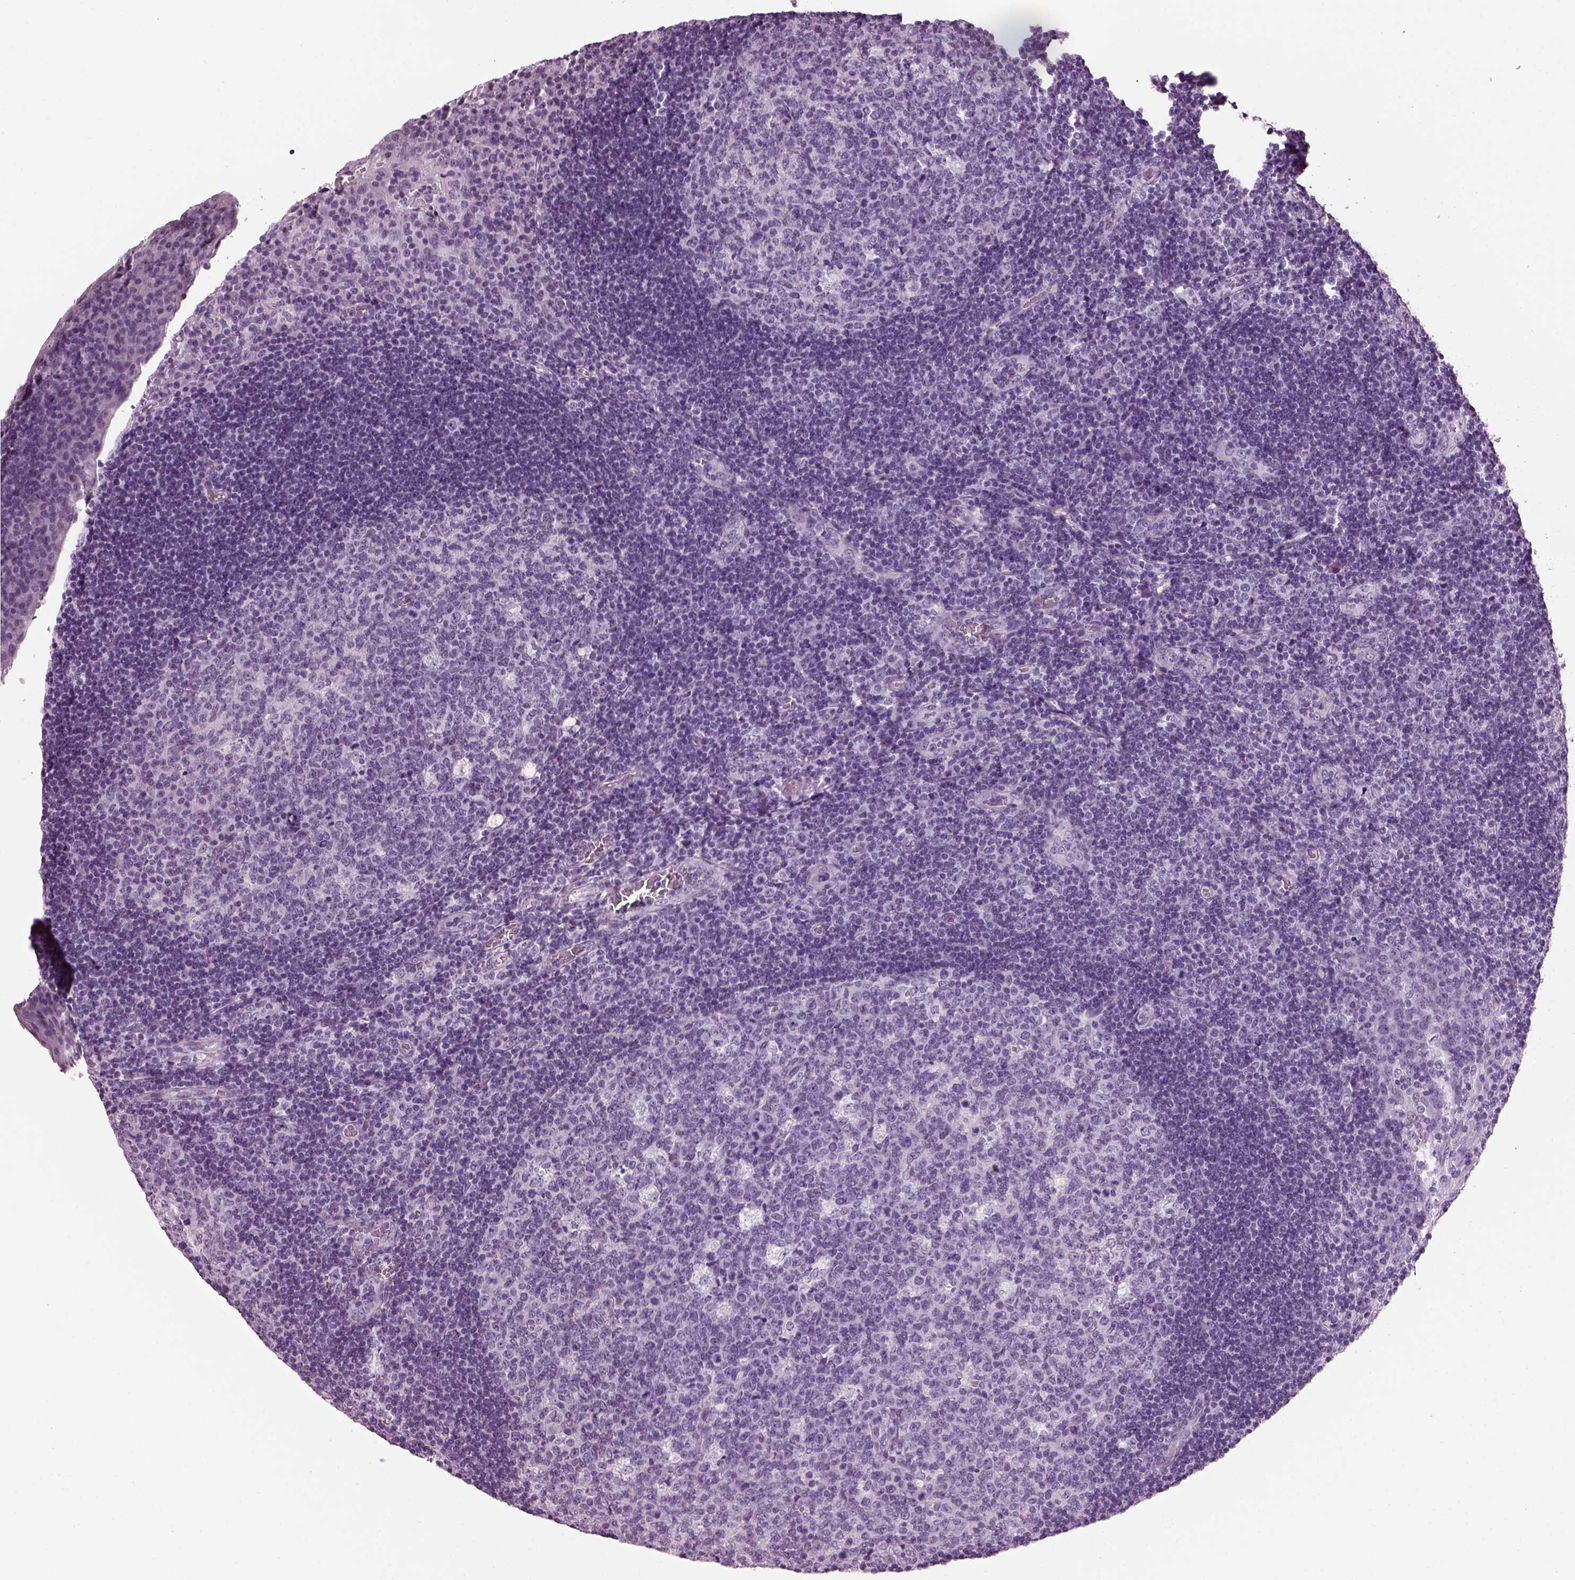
{"staining": {"intensity": "negative", "quantity": "none", "location": "none"}, "tissue": "tonsil", "cell_type": "Germinal center cells", "image_type": "normal", "snomed": [{"axis": "morphology", "description": "Normal tissue, NOS"}, {"axis": "topography", "description": "Tonsil"}], "caption": "DAB (3,3'-diaminobenzidine) immunohistochemical staining of unremarkable human tonsil demonstrates no significant staining in germinal center cells. The staining was performed using DAB (3,3'-diaminobenzidine) to visualize the protein expression in brown, while the nuclei were stained in blue with hematoxylin (Magnification: 20x).", "gene": "KRTAP3", "patient": {"sex": "male", "age": 17}}